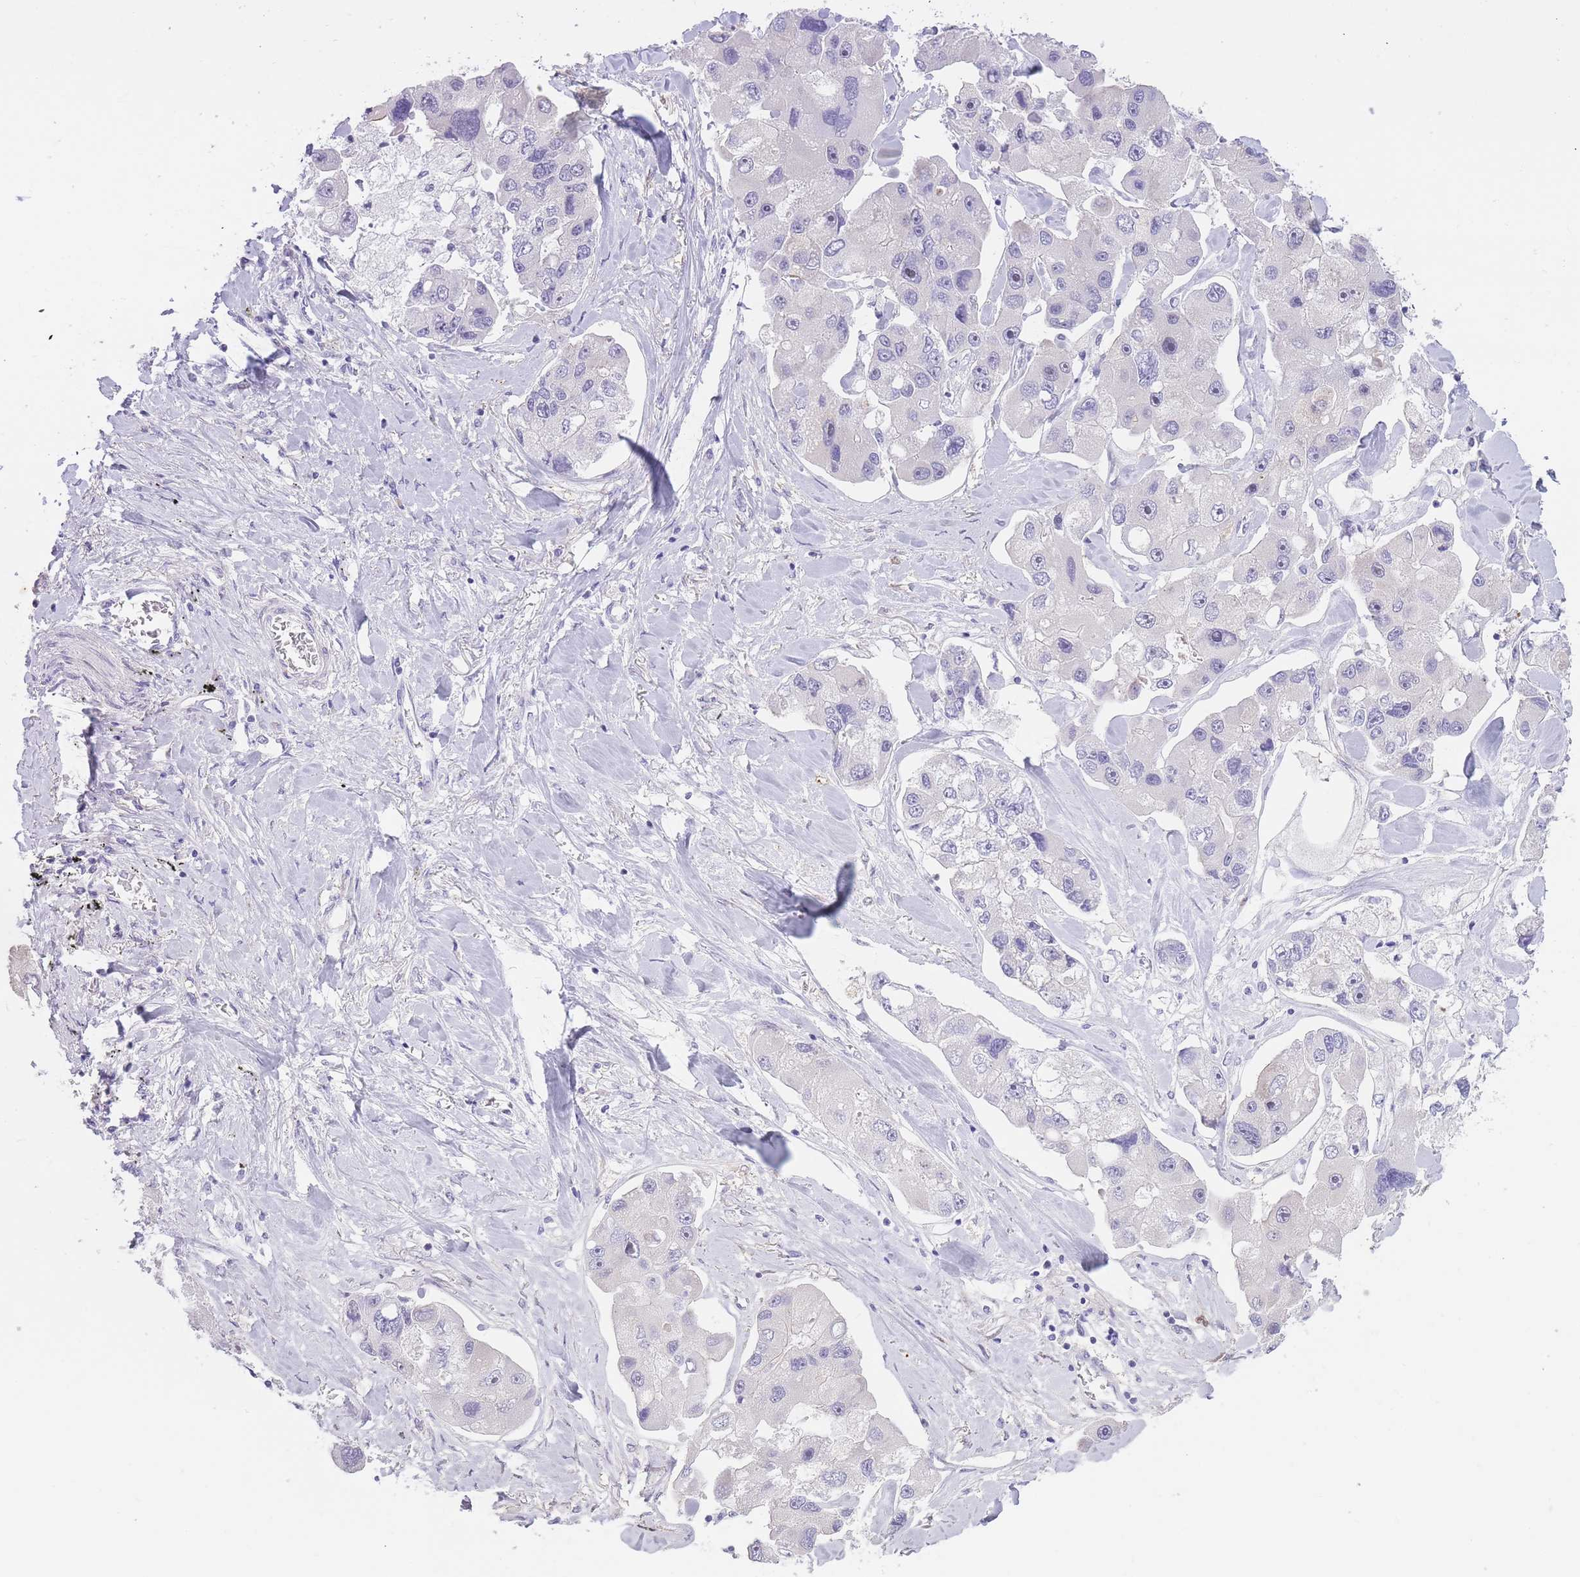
{"staining": {"intensity": "negative", "quantity": "none", "location": "none"}, "tissue": "lung cancer", "cell_type": "Tumor cells", "image_type": "cancer", "snomed": [{"axis": "morphology", "description": "Adenocarcinoma, NOS"}, {"axis": "topography", "description": "Lung"}], "caption": "DAB immunohistochemical staining of human adenocarcinoma (lung) reveals no significant staining in tumor cells.", "gene": "IMPG1", "patient": {"sex": "female", "age": 54}}